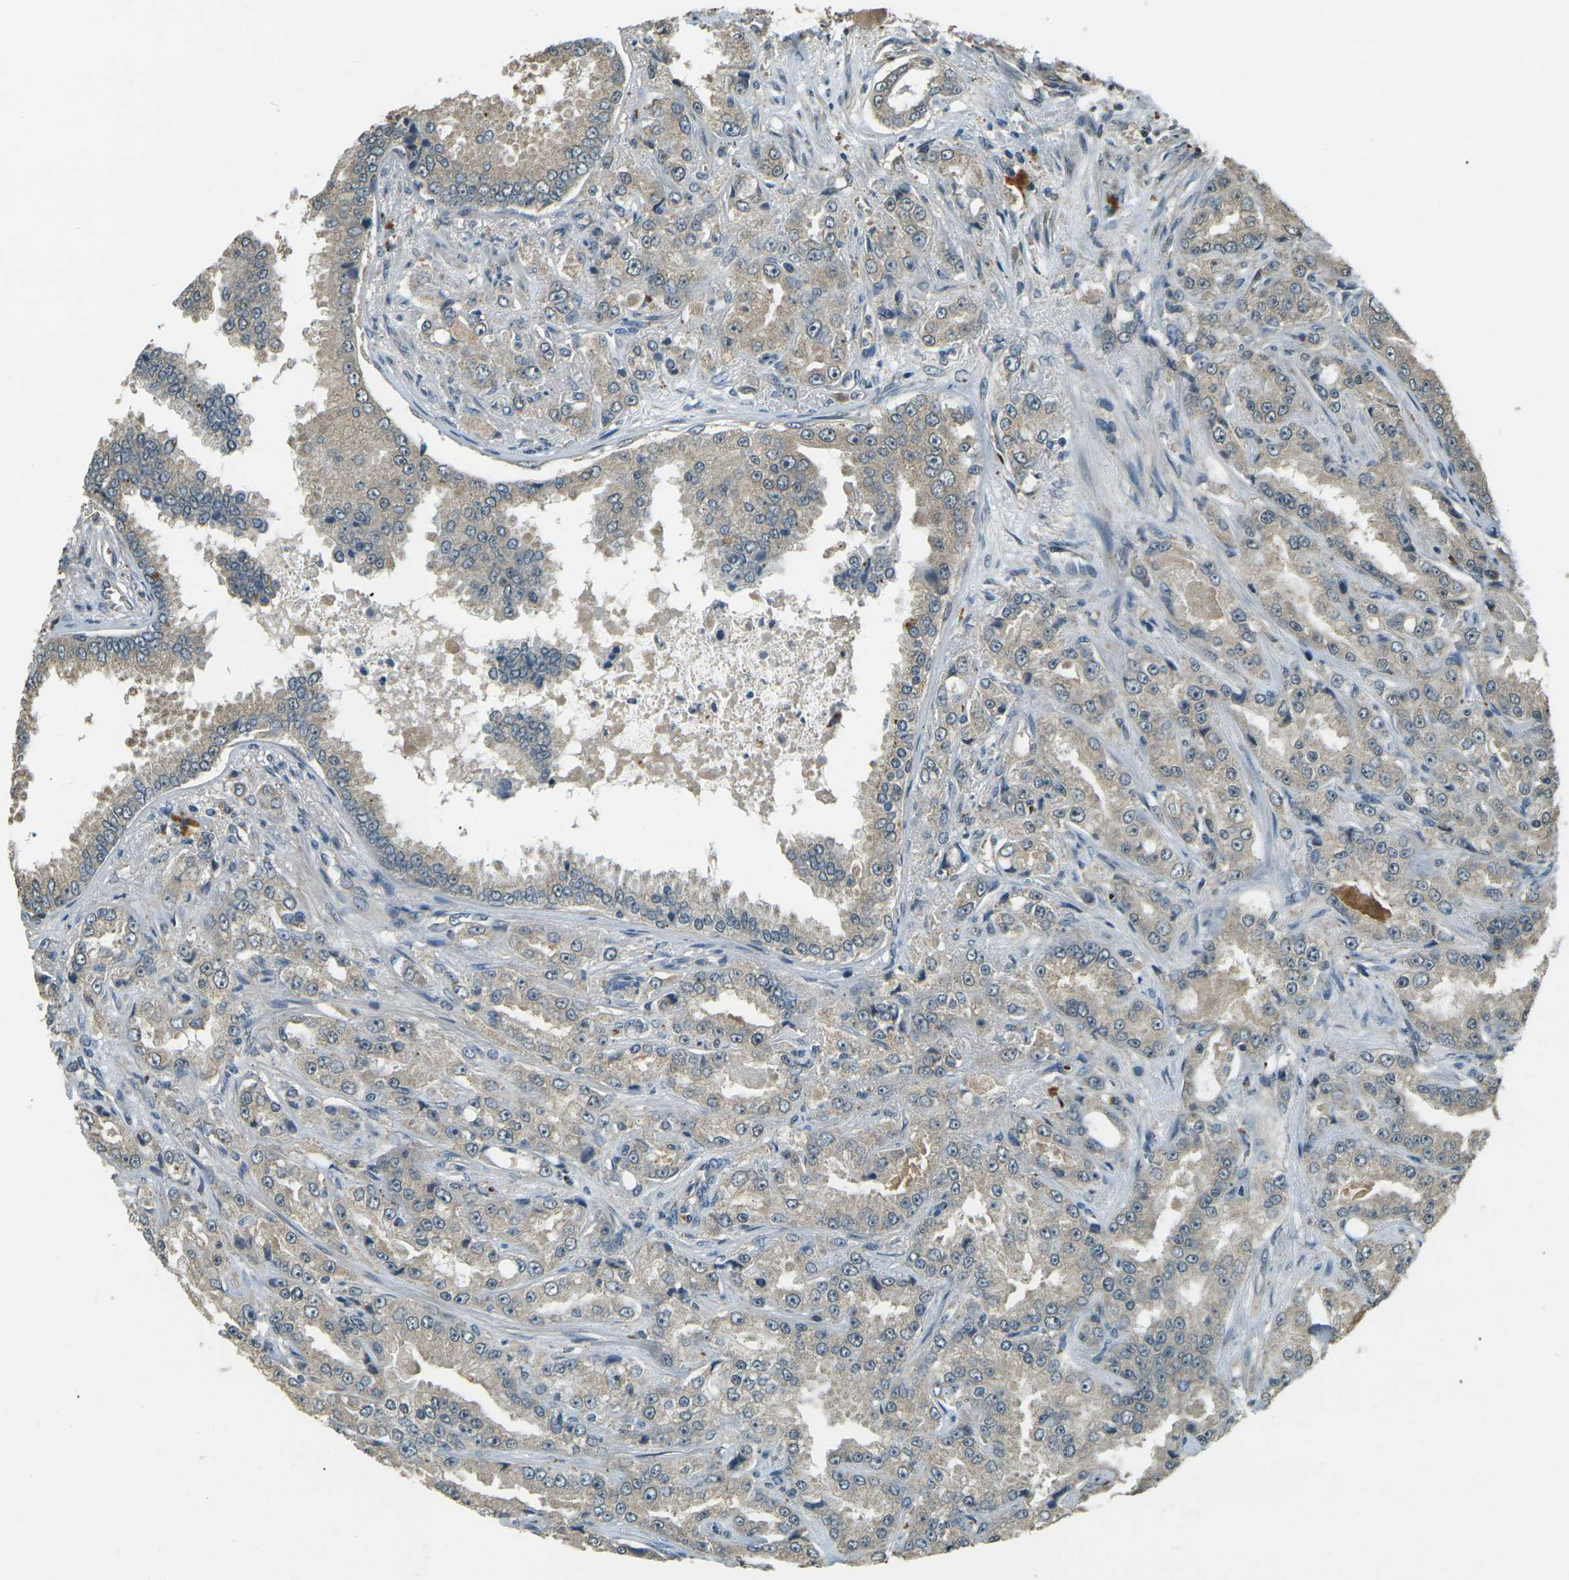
{"staining": {"intensity": "moderate", "quantity": "25%-75%", "location": "cytoplasmic/membranous"}, "tissue": "prostate cancer", "cell_type": "Tumor cells", "image_type": "cancer", "snomed": [{"axis": "morphology", "description": "Adenocarcinoma, High grade"}, {"axis": "topography", "description": "Prostate"}], "caption": "Immunohistochemistry image of human prostate cancer (high-grade adenocarcinoma) stained for a protein (brown), which reveals medium levels of moderate cytoplasmic/membranous staining in approximately 25%-75% of tumor cells.", "gene": "TOR1A", "patient": {"sex": "male", "age": 73}}